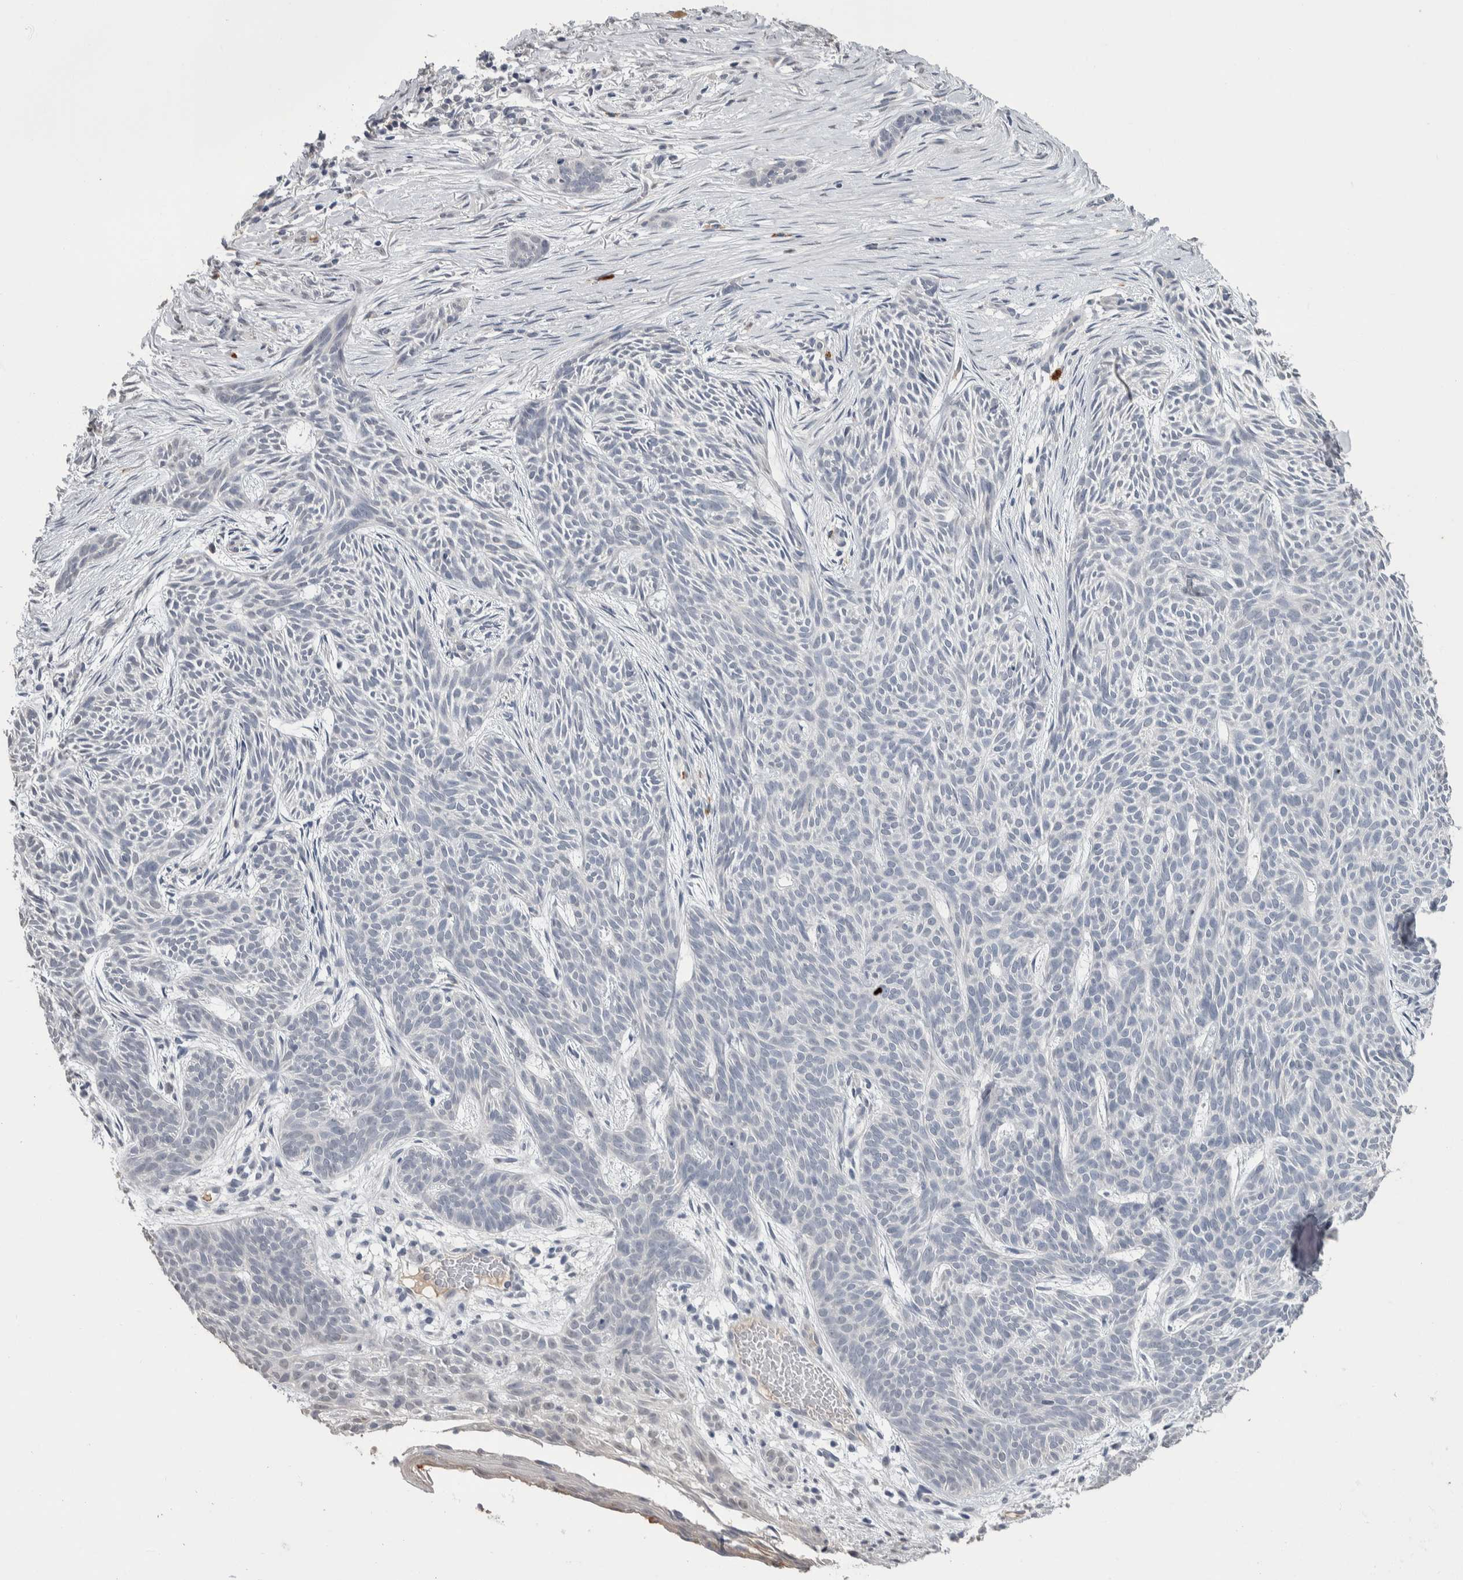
{"staining": {"intensity": "negative", "quantity": "none", "location": "none"}, "tissue": "skin cancer", "cell_type": "Tumor cells", "image_type": "cancer", "snomed": [{"axis": "morphology", "description": "Basal cell carcinoma"}, {"axis": "topography", "description": "Skin"}], "caption": "A high-resolution histopathology image shows IHC staining of skin basal cell carcinoma, which displays no significant positivity in tumor cells.", "gene": "TMEM102", "patient": {"sex": "female", "age": 59}}